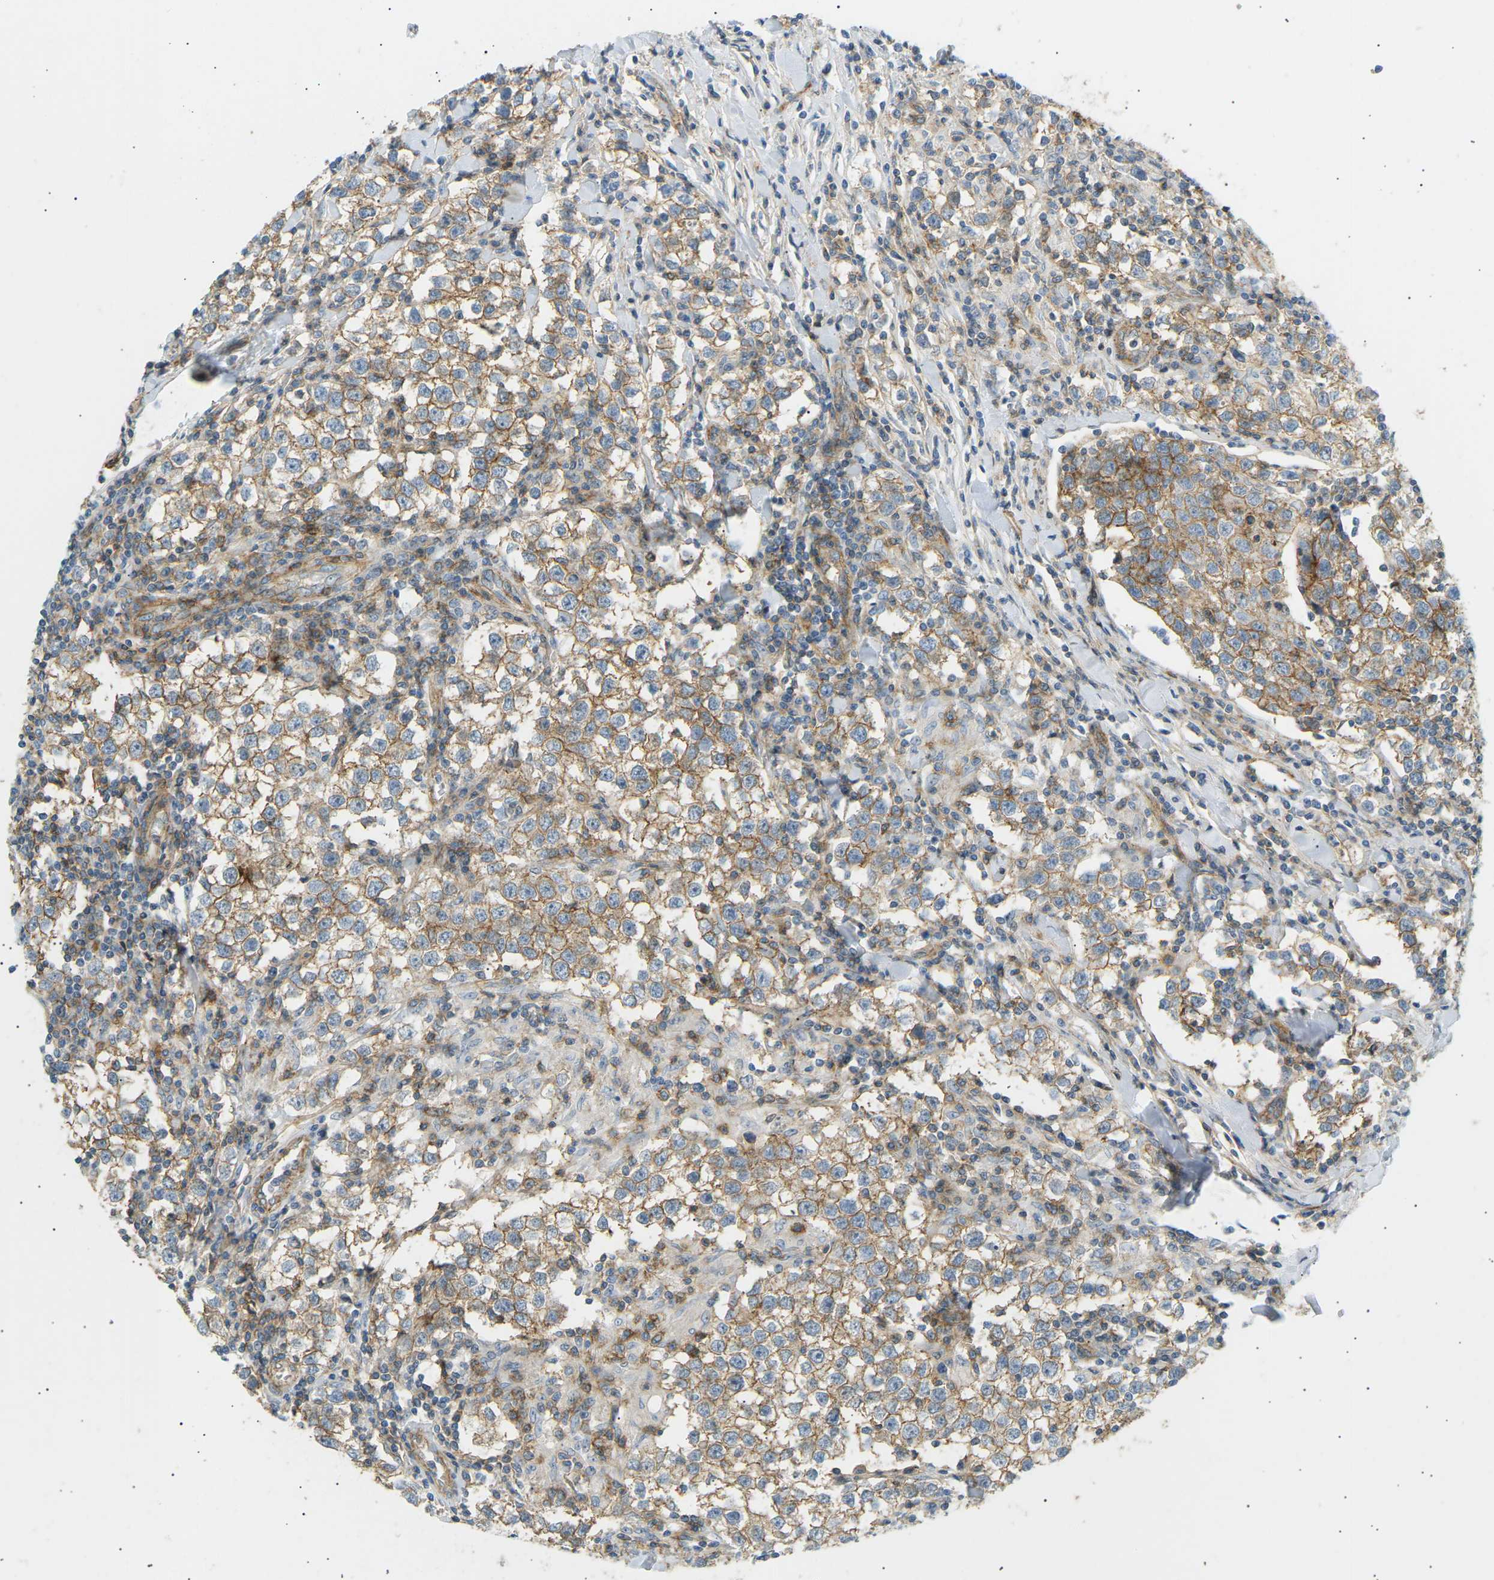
{"staining": {"intensity": "moderate", "quantity": ">75%", "location": "cytoplasmic/membranous"}, "tissue": "testis cancer", "cell_type": "Tumor cells", "image_type": "cancer", "snomed": [{"axis": "morphology", "description": "Seminoma, NOS"}, {"axis": "morphology", "description": "Carcinoma, Embryonal, NOS"}, {"axis": "topography", "description": "Testis"}], "caption": "Testis seminoma stained with a protein marker reveals moderate staining in tumor cells.", "gene": "ATP2B4", "patient": {"sex": "male", "age": 36}}